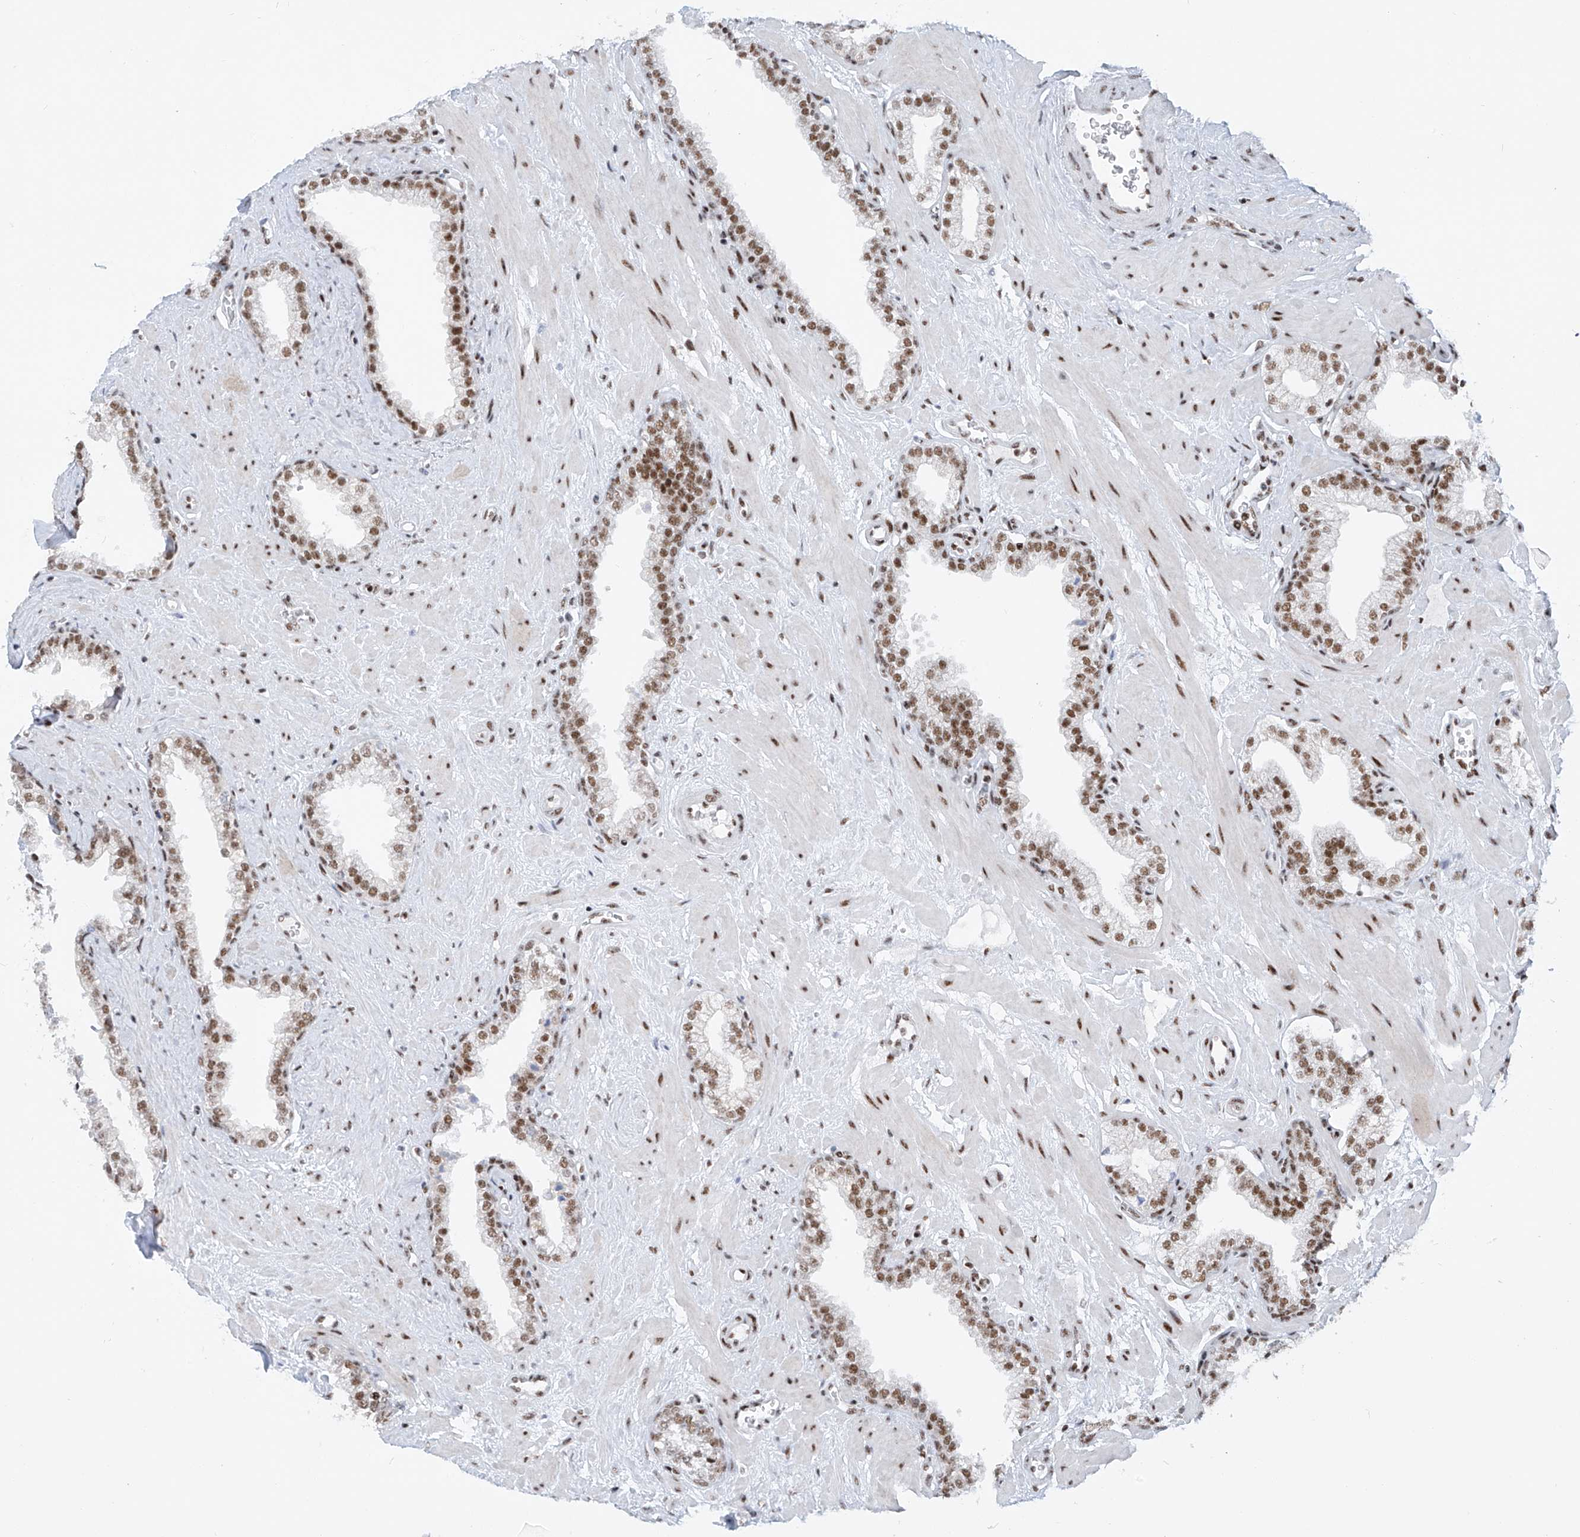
{"staining": {"intensity": "moderate", "quantity": ">75%", "location": "nuclear"}, "tissue": "prostate", "cell_type": "Glandular cells", "image_type": "normal", "snomed": [{"axis": "morphology", "description": "Normal tissue, NOS"}, {"axis": "morphology", "description": "Urothelial carcinoma, Low grade"}, {"axis": "topography", "description": "Urinary bladder"}, {"axis": "topography", "description": "Prostate"}], "caption": "Glandular cells demonstrate medium levels of moderate nuclear positivity in approximately >75% of cells in benign human prostate. (Stains: DAB (3,3'-diaminobenzidine) in brown, nuclei in blue, Microscopy: brightfield microscopy at high magnification).", "gene": "TAF4", "patient": {"sex": "male", "age": 60}}